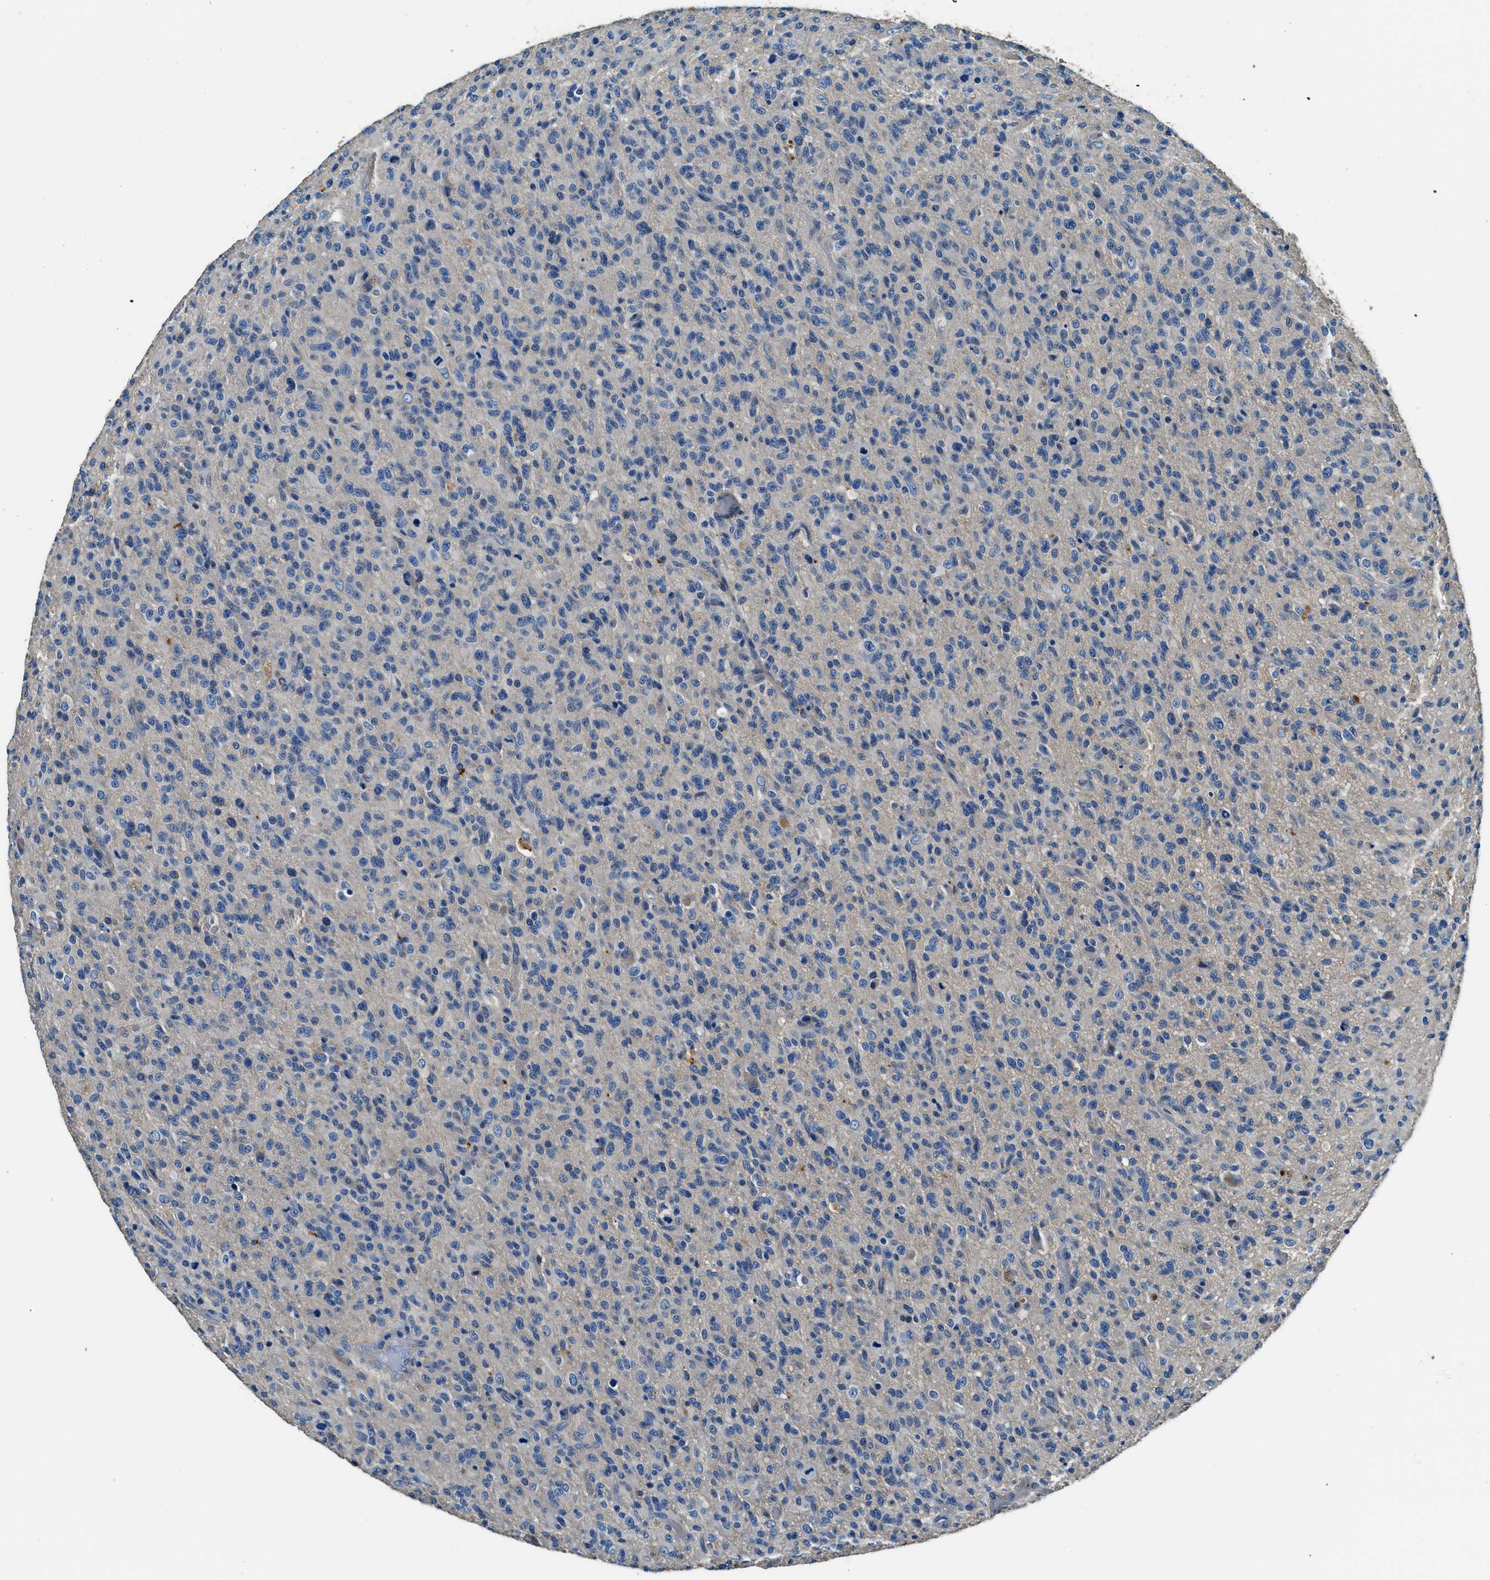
{"staining": {"intensity": "negative", "quantity": "none", "location": "none"}, "tissue": "glioma", "cell_type": "Tumor cells", "image_type": "cancer", "snomed": [{"axis": "morphology", "description": "Glioma, malignant, High grade"}, {"axis": "topography", "description": "Brain"}], "caption": "Histopathology image shows no protein expression in tumor cells of glioma tissue.", "gene": "TMEM186", "patient": {"sex": "male", "age": 71}}